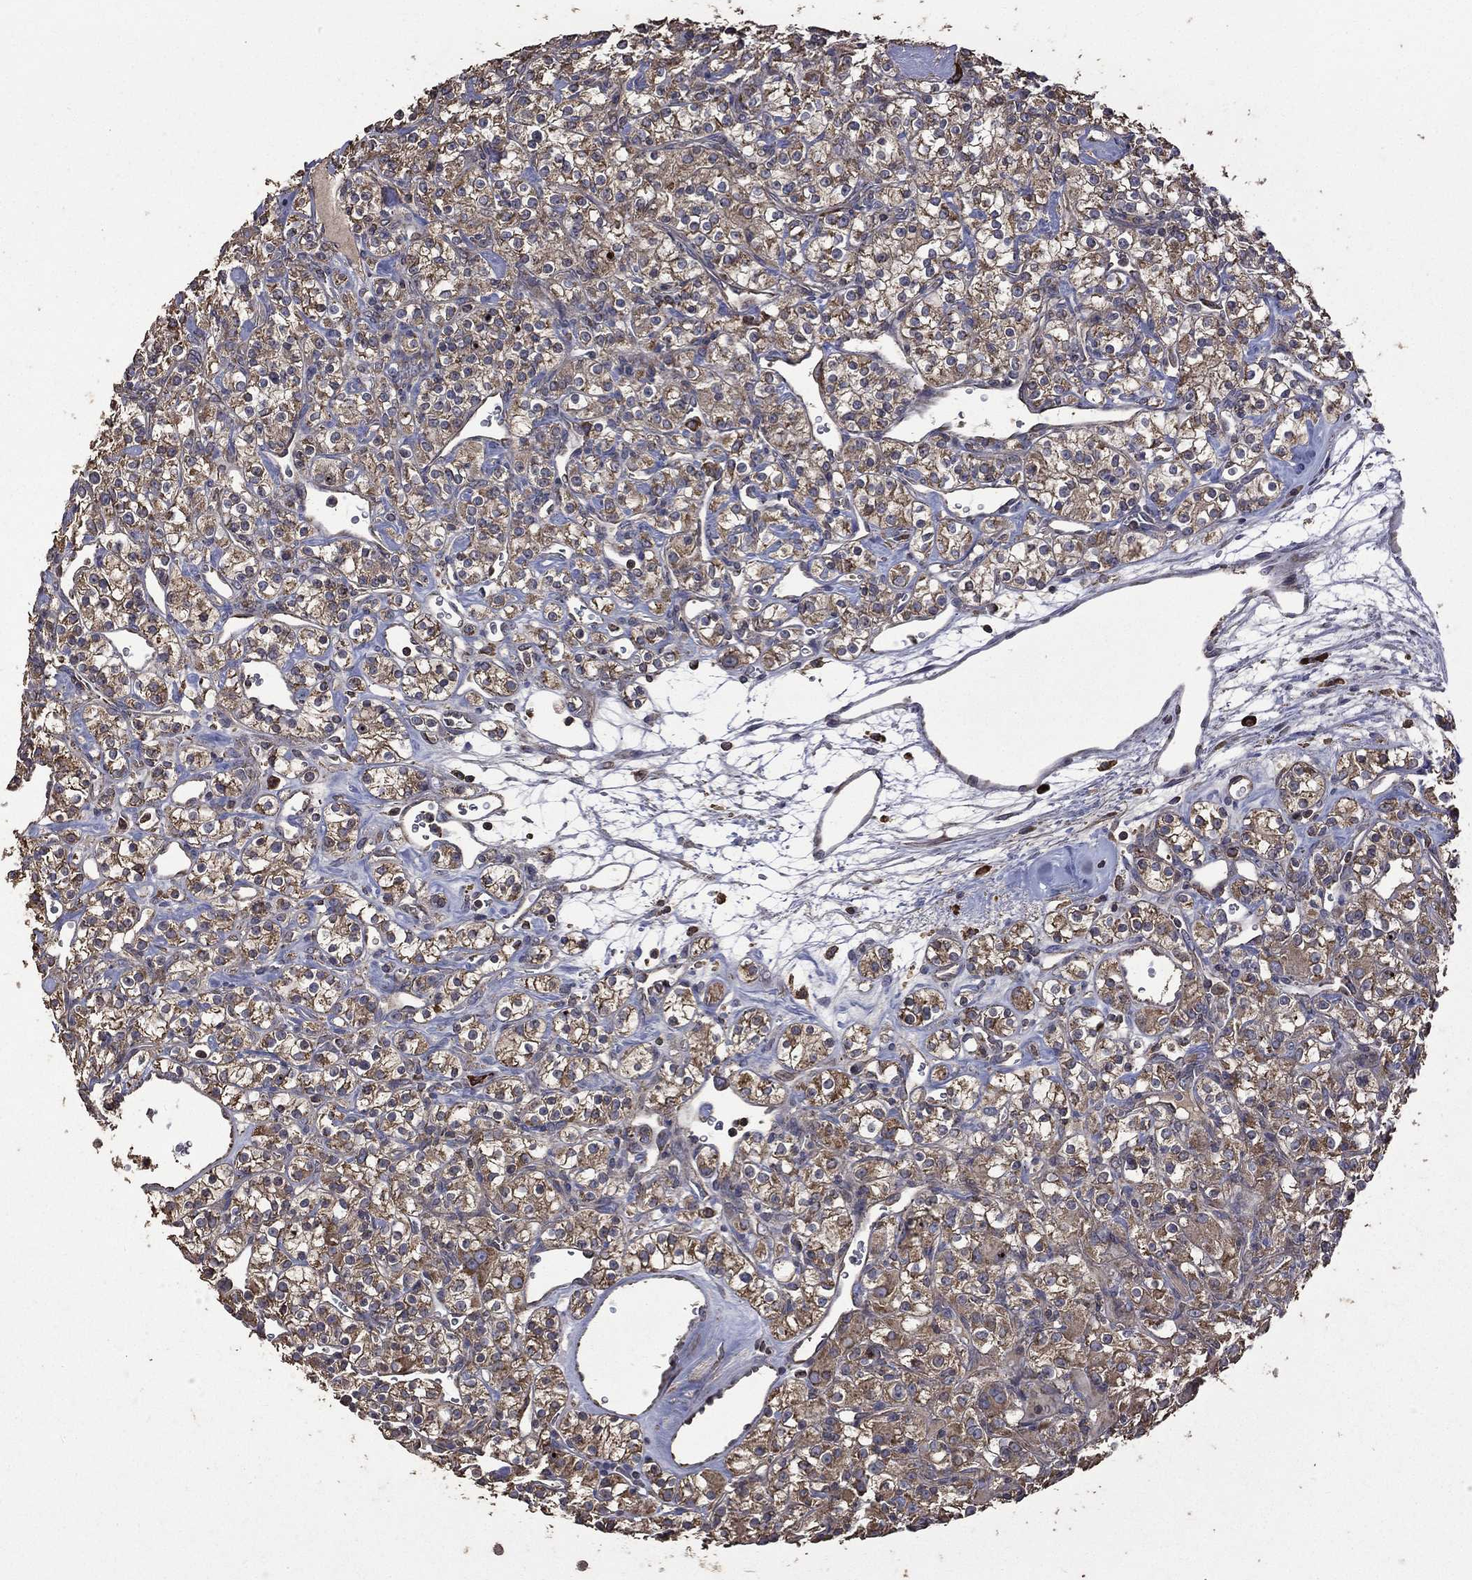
{"staining": {"intensity": "moderate", "quantity": "25%-75%", "location": "cytoplasmic/membranous"}, "tissue": "renal cancer", "cell_type": "Tumor cells", "image_type": "cancer", "snomed": [{"axis": "morphology", "description": "Adenocarcinoma, NOS"}, {"axis": "topography", "description": "Kidney"}], "caption": "Protein expression analysis of human renal cancer reveals moderate cytoplasmic/membranous expression in approximately 25%-75% of tumor cells.", "gene": "METTL27", "patient": {"sex": "male", "age": 77}}